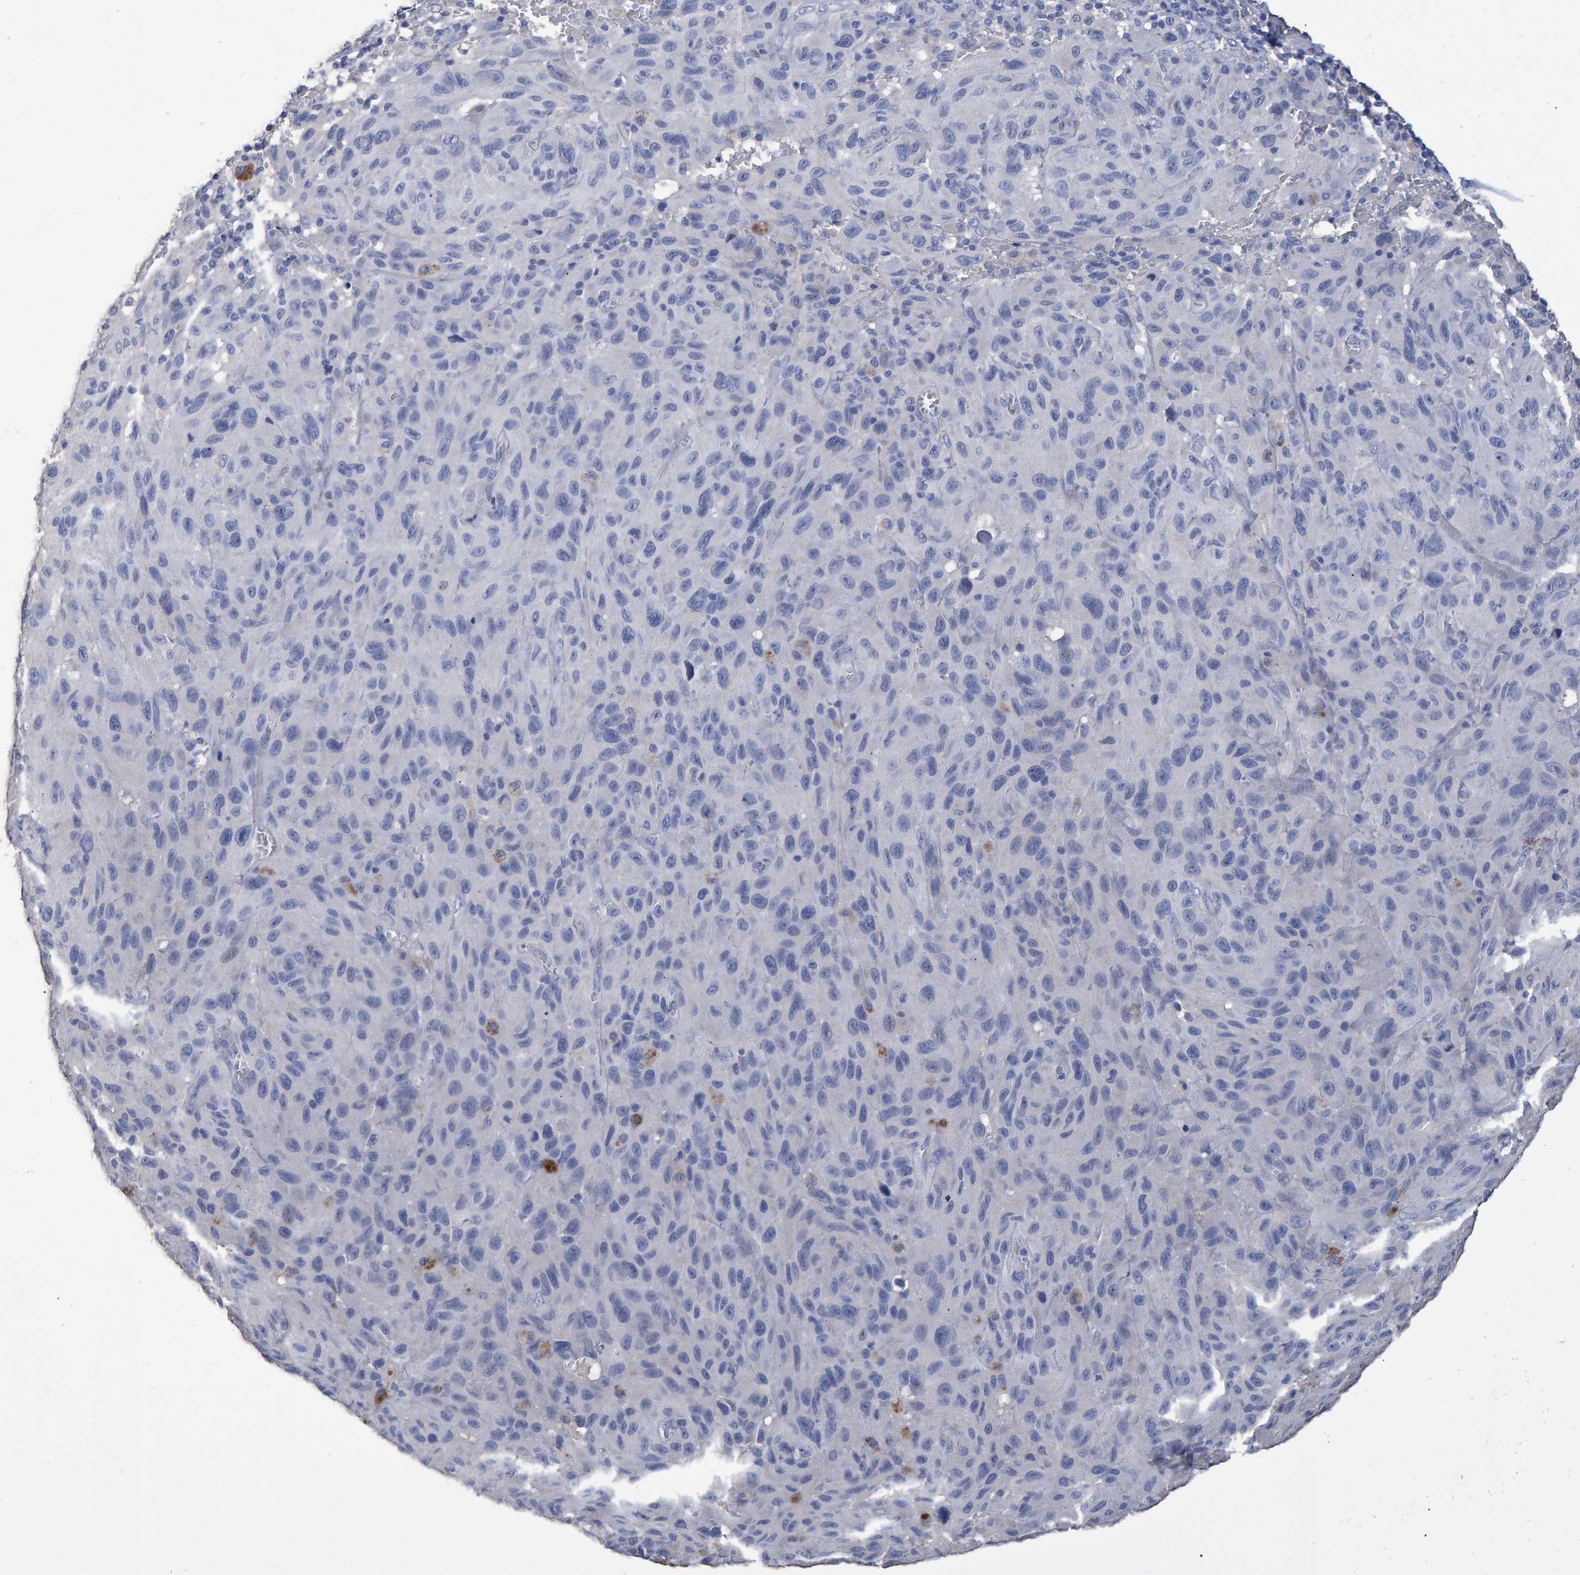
{"staining": {"intensity": "negative", "quantity": "none", "location": "none"}, "tissue": "melanoma", "cell_type": "Tumor cells", "image_type": "cancer", "snomed": [{"axis": "morphology", "description": "Malignant melanoma, NOS"}, {"axis": "topography", "description": "Skin"}], "caption": "Immunohistochemistry (IHC) histopathology image of neoplastic tissue: malignant melanoma stained with DAB (3,3'-diaminobenzidine) shows no significant protein positivity in tumor cells.", "gene": "HEMGN", "patient": {"sex": "male", "age": 66}}